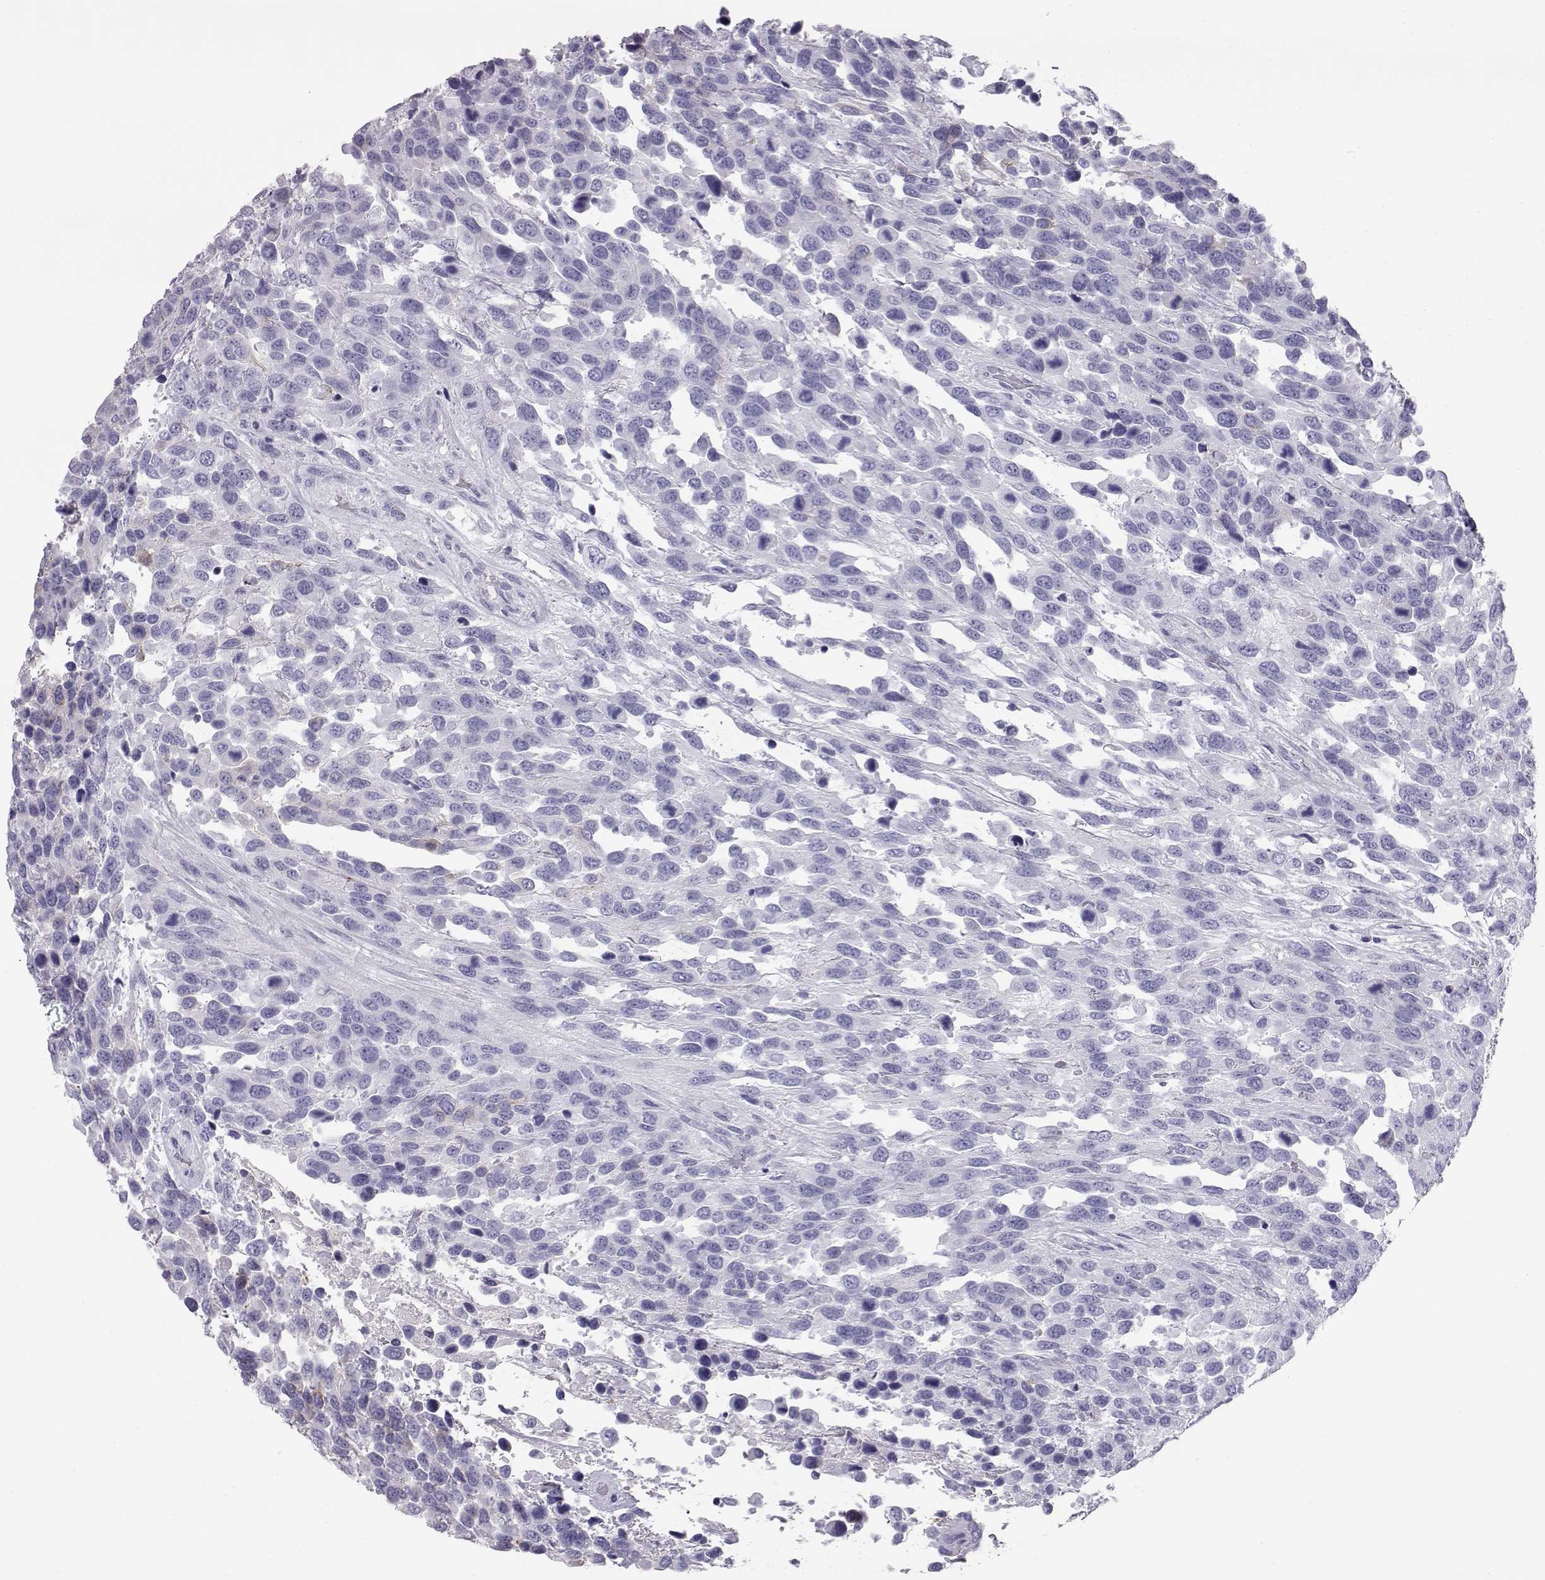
{"staining": {"intensity": "negative", "quantity": "none", "location": "none"}, "tissue": "urothelial cancer", "cell_type": "Tumor cells", "image_type": "cancer", "snomed": [{"axis": "morphology", "description": "Urothelial carcinoma, High grade"}, {"axis": "topography", "description": "Urinary bladder"}], "caption": "A high-resolution micrograph shows immunohistochemistry (IHC) staining of urothelial carcinoma (high-grade), which exhibits no significant expression in tumor cells.", "gene": "ITLN2", "patient": {"sex": "female", "age": 70}}